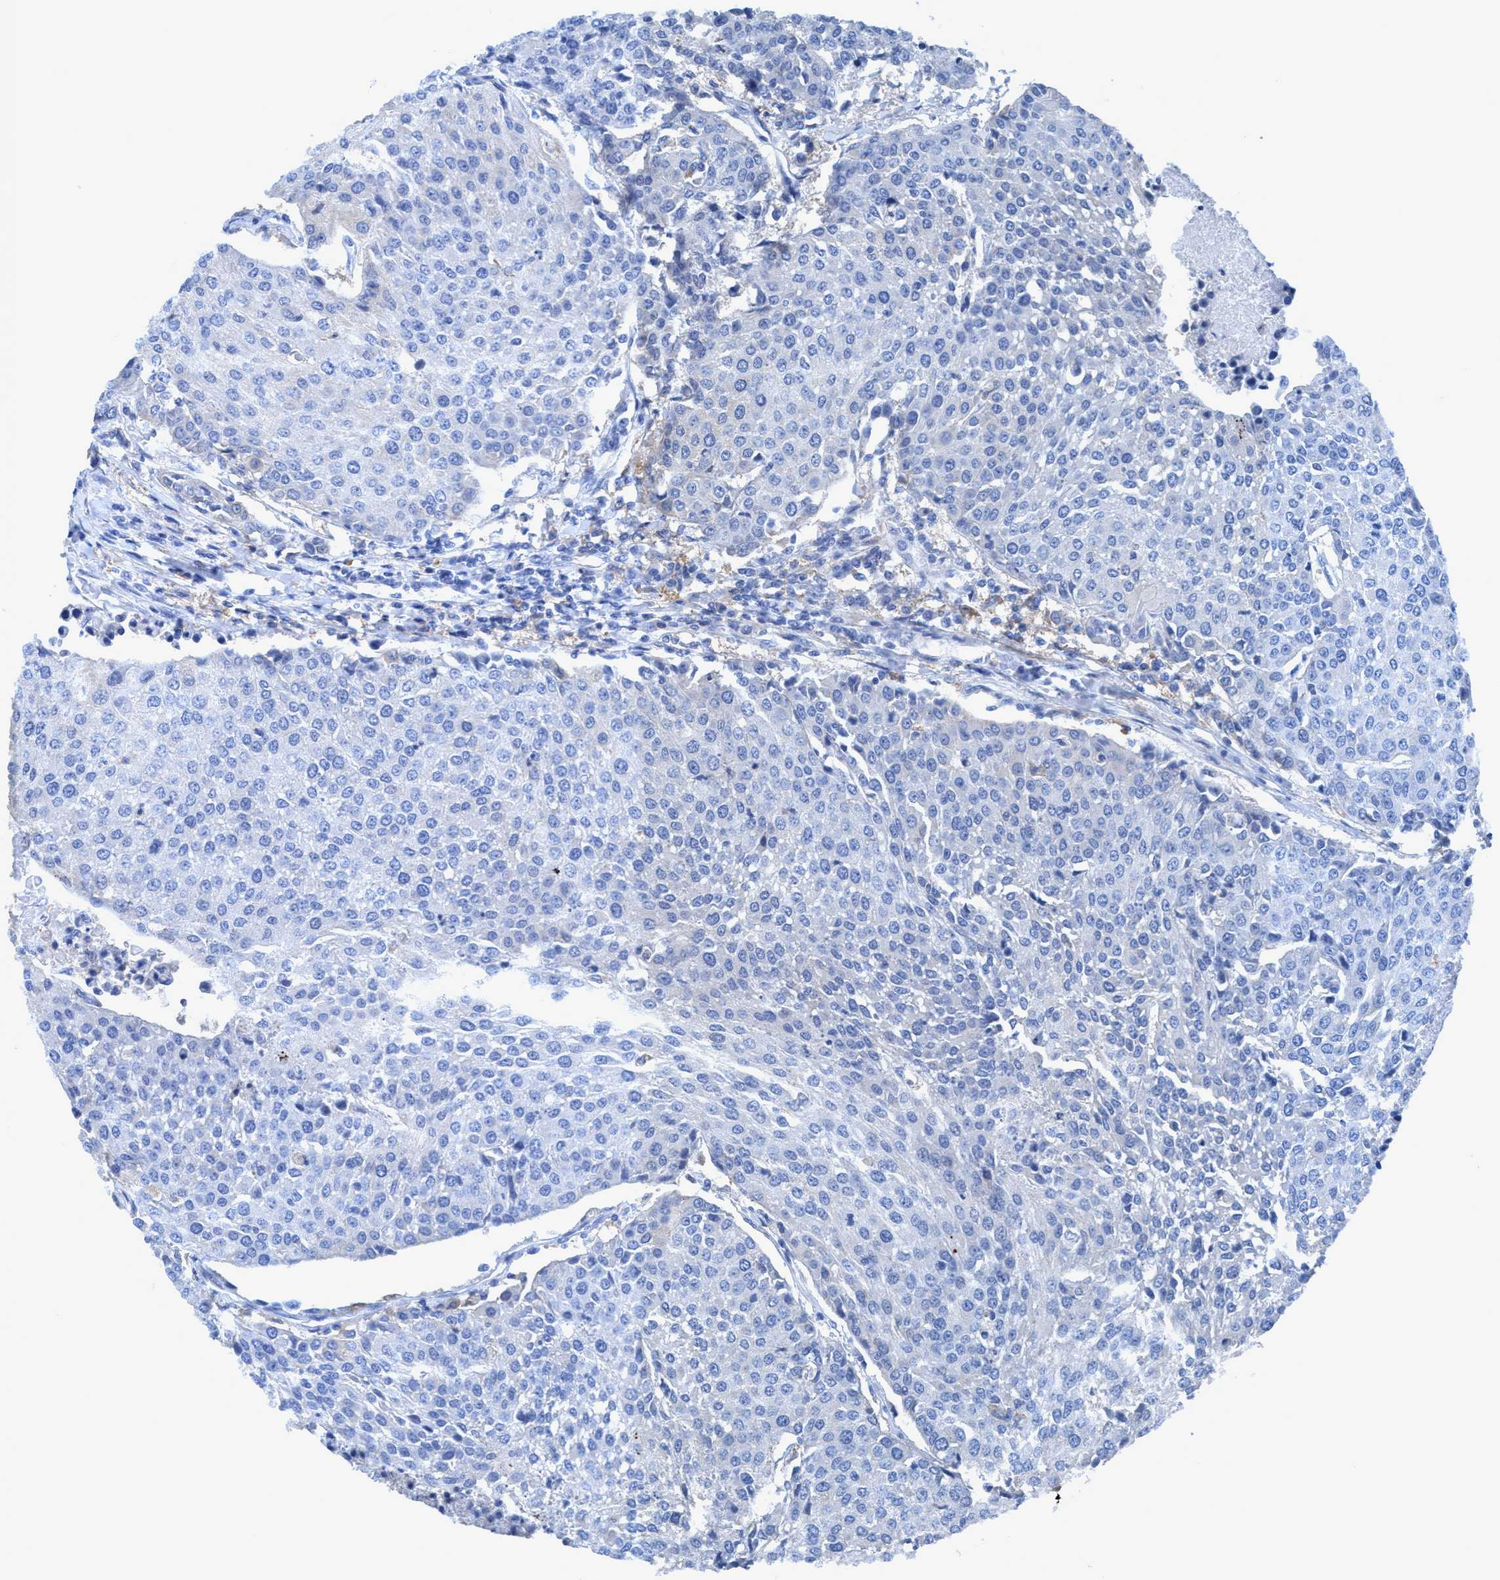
{"staining": {"intensity": "negative", "quantity": "none", "location": "none"}, "tissue": "urothelial cancer", "cell_type": "Tumor cells", "image_type": "cancer", "snomed": [{"axis": "morphology", "description": "Urothelial carcinoma, High grade"}, {"axis": "topography", "description": "Urinary bladder"}], "caption": "High power microscopy micrograph of an IHC micrograph of urothelial carcinoma (high-grade), revealing no significant expression in tumor cells. The staining is performed using DAB (3,3'-diaminobenzidine) brown chromogen with nuclei counter-stained in using hematoxylin.", "gene": "DNAI1", "patient": {"sex": "female", "age": 85}}